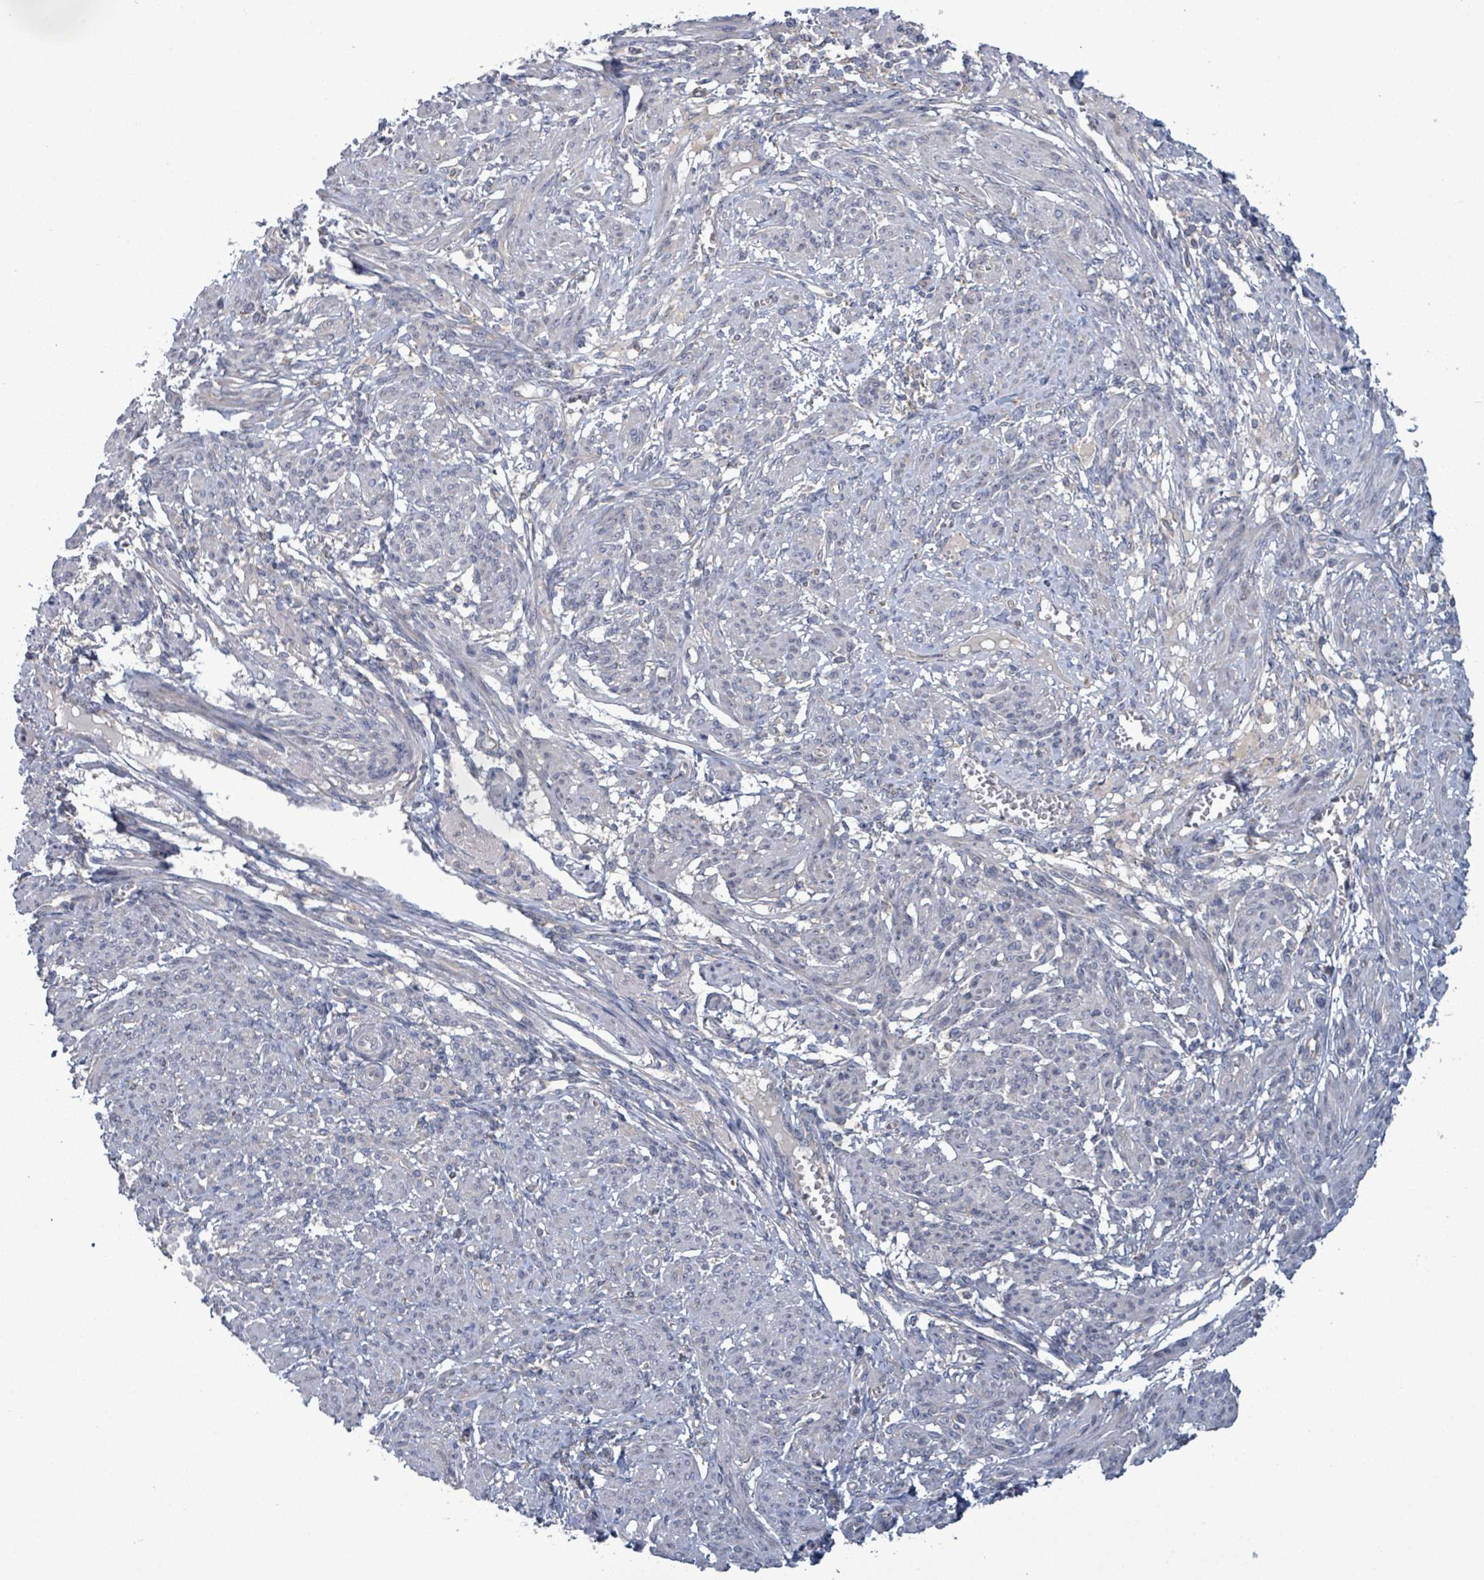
{"staining": {"intensity": "negative", "quantity": "none", "location": "none"}, "tissue": "smooth muscle", "cell_type": "Smooth muscle cells", "image_type": "normal", "snomed": [{"axis": "morphology", "description": "Normal tissue, NOS"}, {"axis": "topography", "description": "Smooth muscle"}], "caption": "An immunohistochemistry (IHC) histopathology image of benign smooth muscle is shown. There is no staining in smooth muscle cells of smooth muscle. (DAB IHC, high magnification).", "gene": "ATP13A1", "patient": {"sex": "female", "age": 39}}